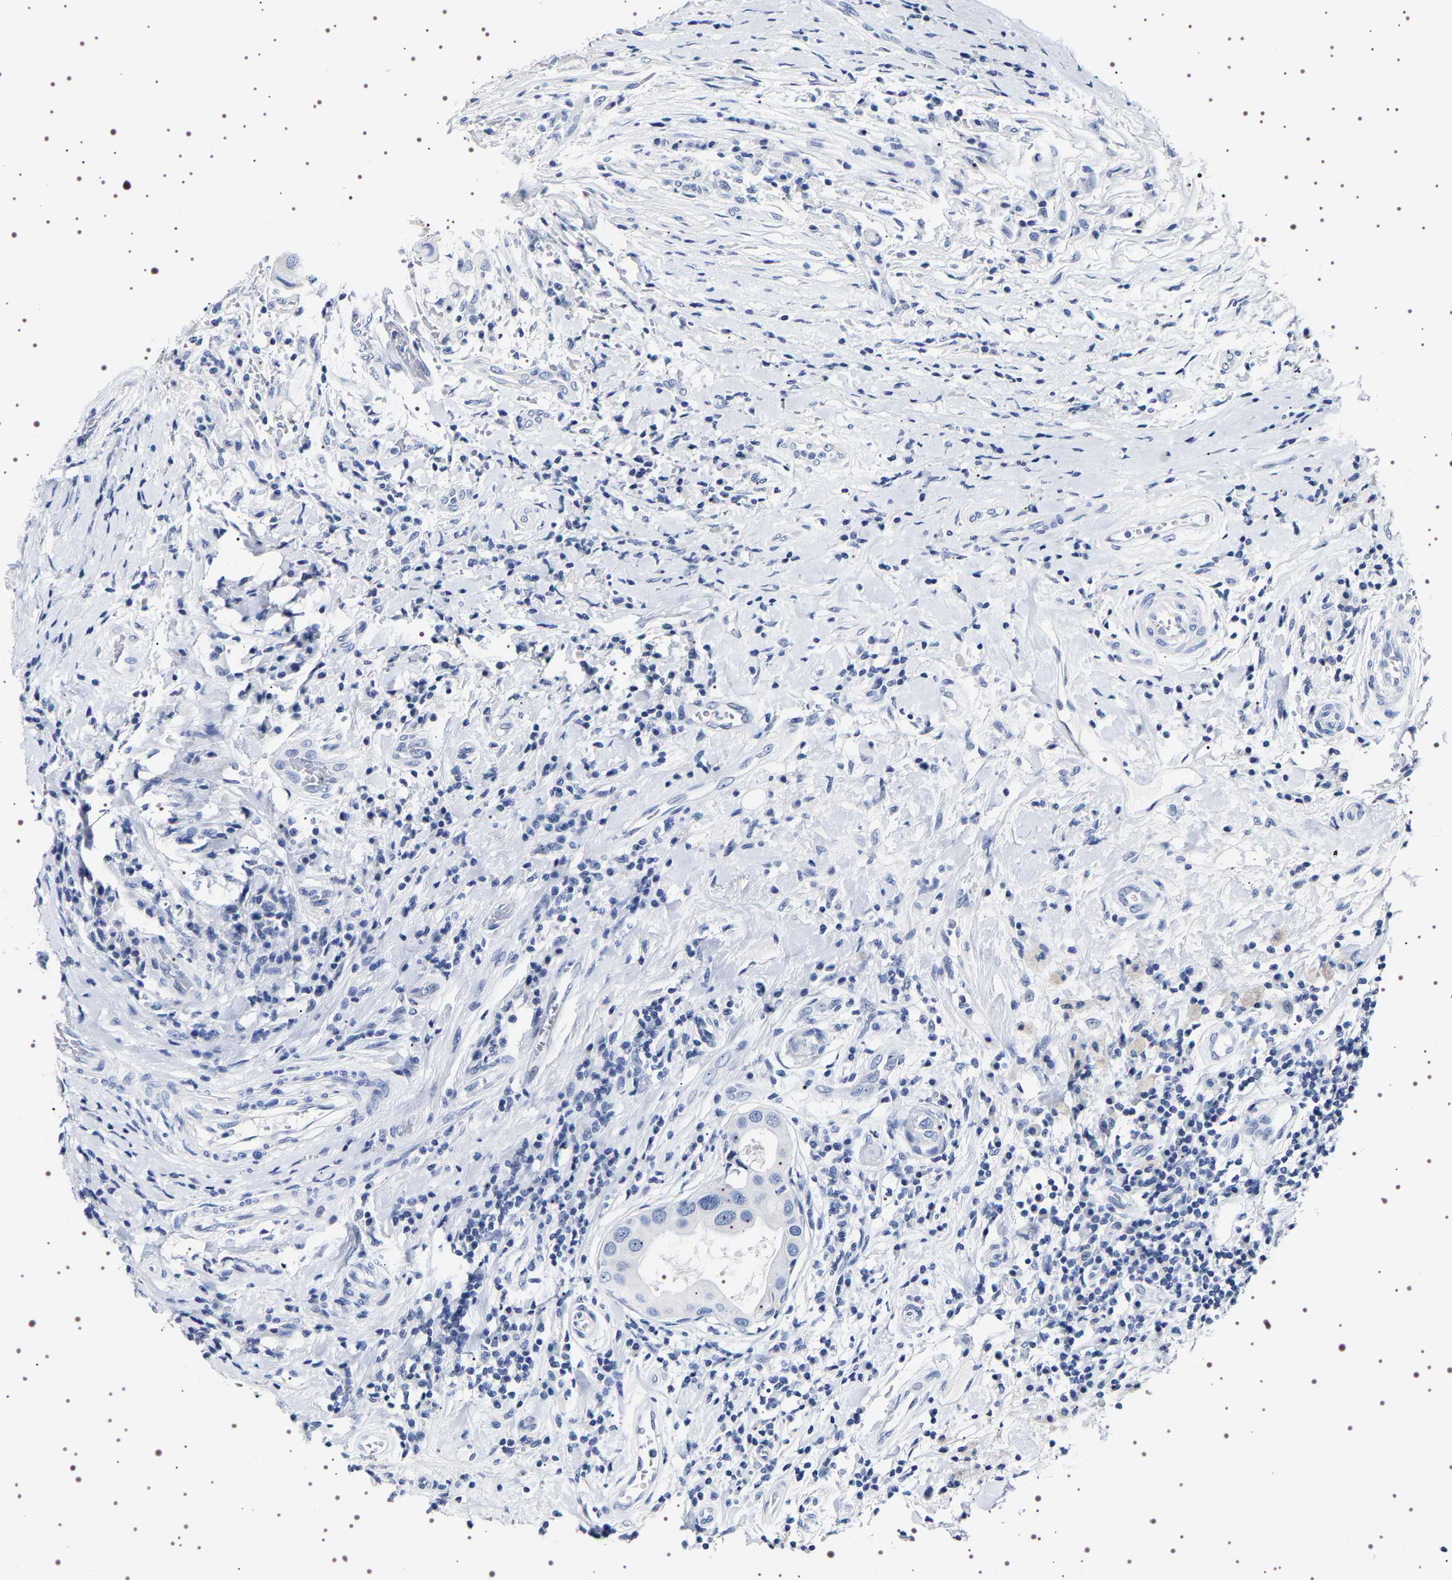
{"staining": {"intensity": "negative", "quantity": "none", "location": "none"}, "tissue": "breast cancer", "cell_type": "Tumor cells", "image_type": "cancer", "snomed": [{"axis": "morphology", "description": "Duct carcinoma"}, {"axis": "topography", "description": "Breast"}], "caption": "Human breast infiltrating ductal carcinoma stained for a protein using IHC exhibits no expression in tumor cells.", "gene": "UBQLN3", "patient": {"sex": "female", "age": 27}}